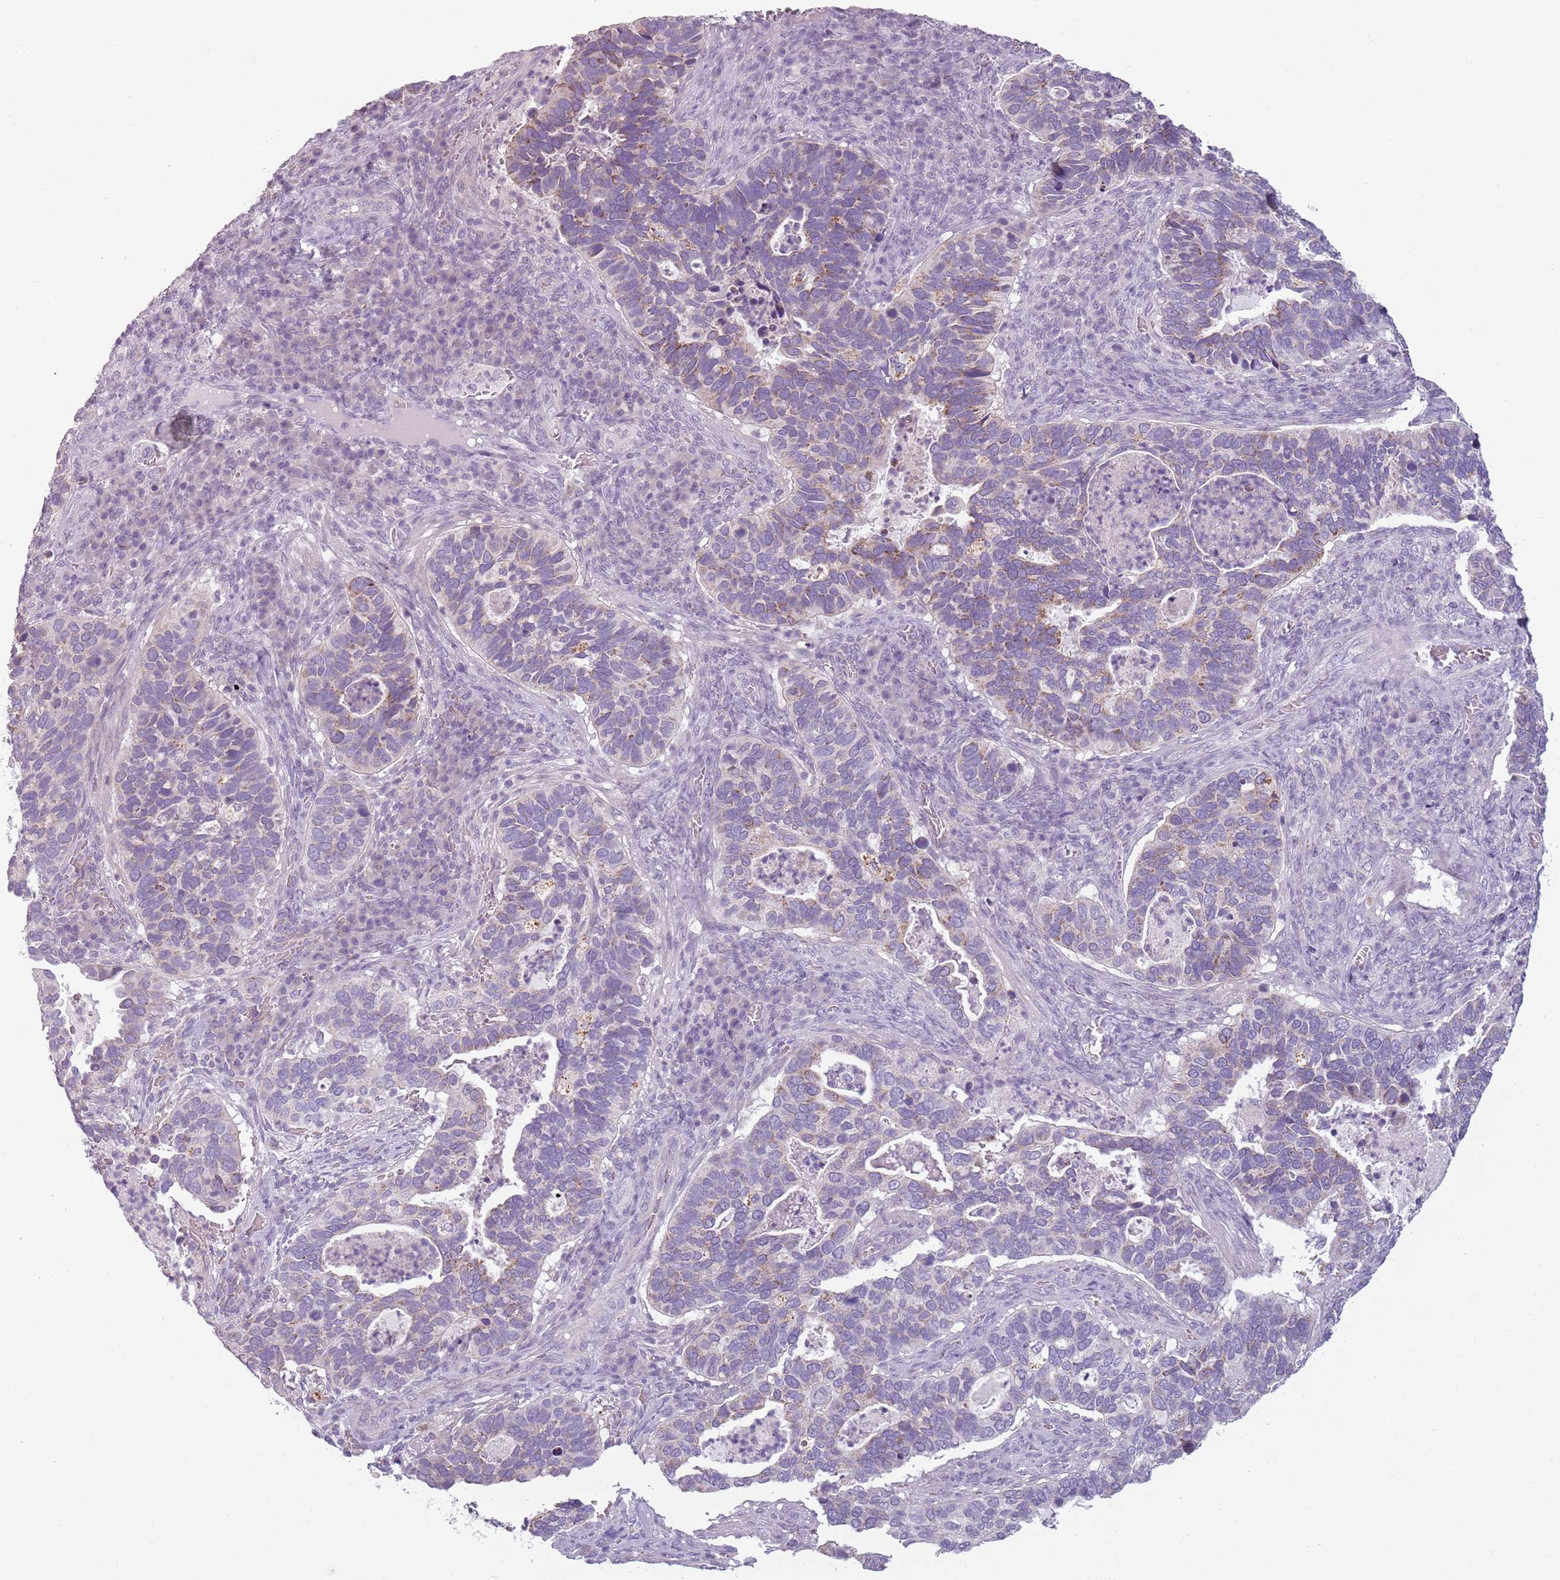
{"staining": {"intensity": "weak", "quantity": "25%-75%", "location": "cytoplasmic/membranous"}, "tissue": "cervical cancer", "cell_type": "Tumor cells", "image_type": "cancer", "snomed": [{"axis": "morphology", "description": "Squamous cell carcinoma, NOS"}, {"axis": "topography", "description": "Cervix"}], "caption": "Immunohistochemical staining of squamous cell carcinoma (cervical) shows low levels of weak cytoplasmic/membranous protein staining in about 25%-75% of tumor cells.", "gene": "MEGF8", "patient": {"sex": "female", "age": 38}}